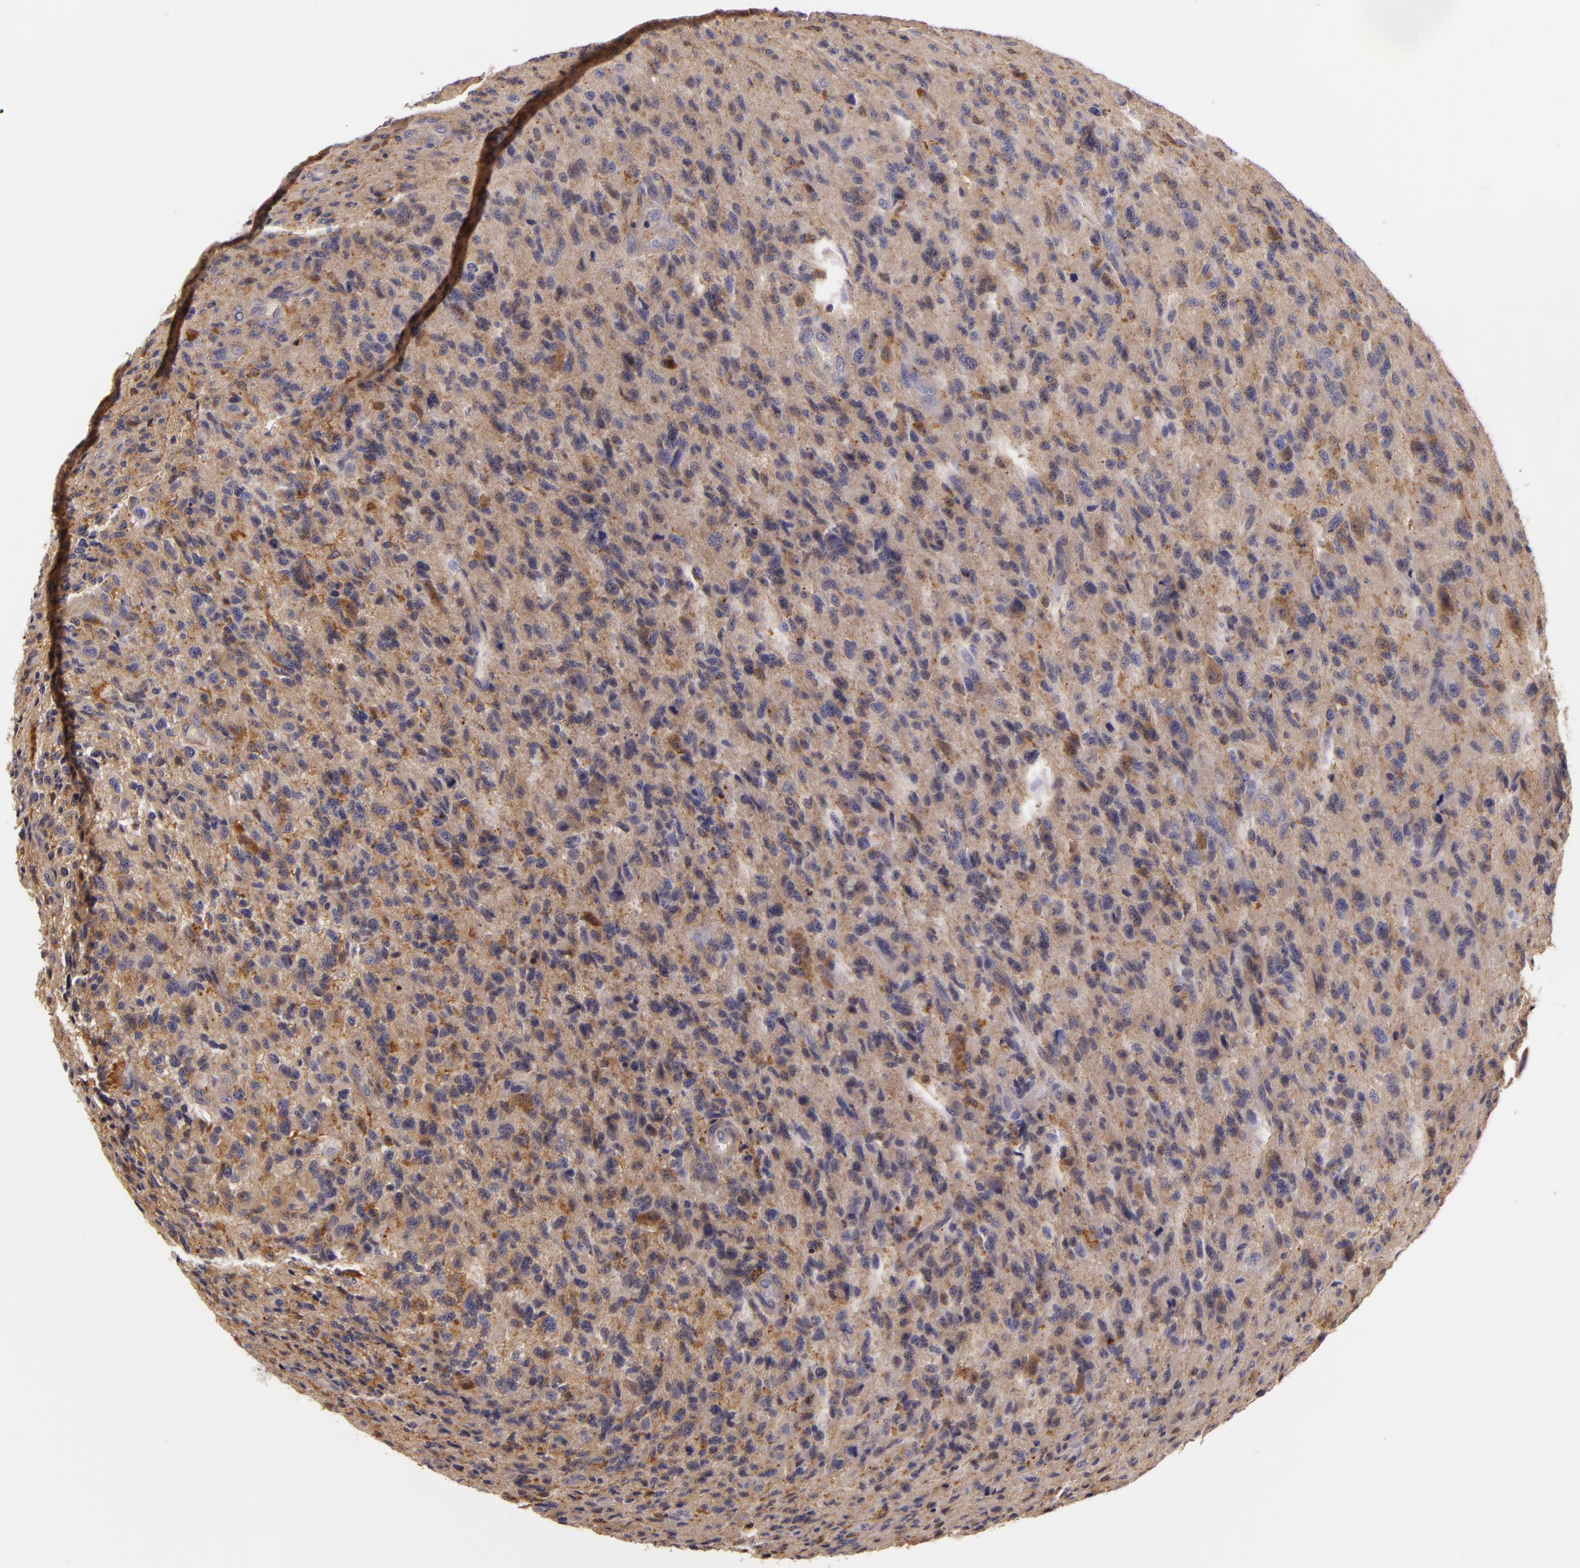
{"staining": {"intensity": "moderate", "quantity": ">75%", "location": "cytoplasmic/membranous"}, "tissue": "glioma", "cell_type": "Tumor cells", "image_type": "cancer", "snomed": [{"axis": "morphology", "description": "Glioma, malignant, High grade"}, {"axis": "topography", "description": "Brain"}], "caption": "Immunohistochemistry of glioma demonstrates medium levels of moderate cytoplasmic/membranous positivity in about >75% of tumor cells.", "gene": "TOM1", "patient": {"sex": "male", "age": 36}}